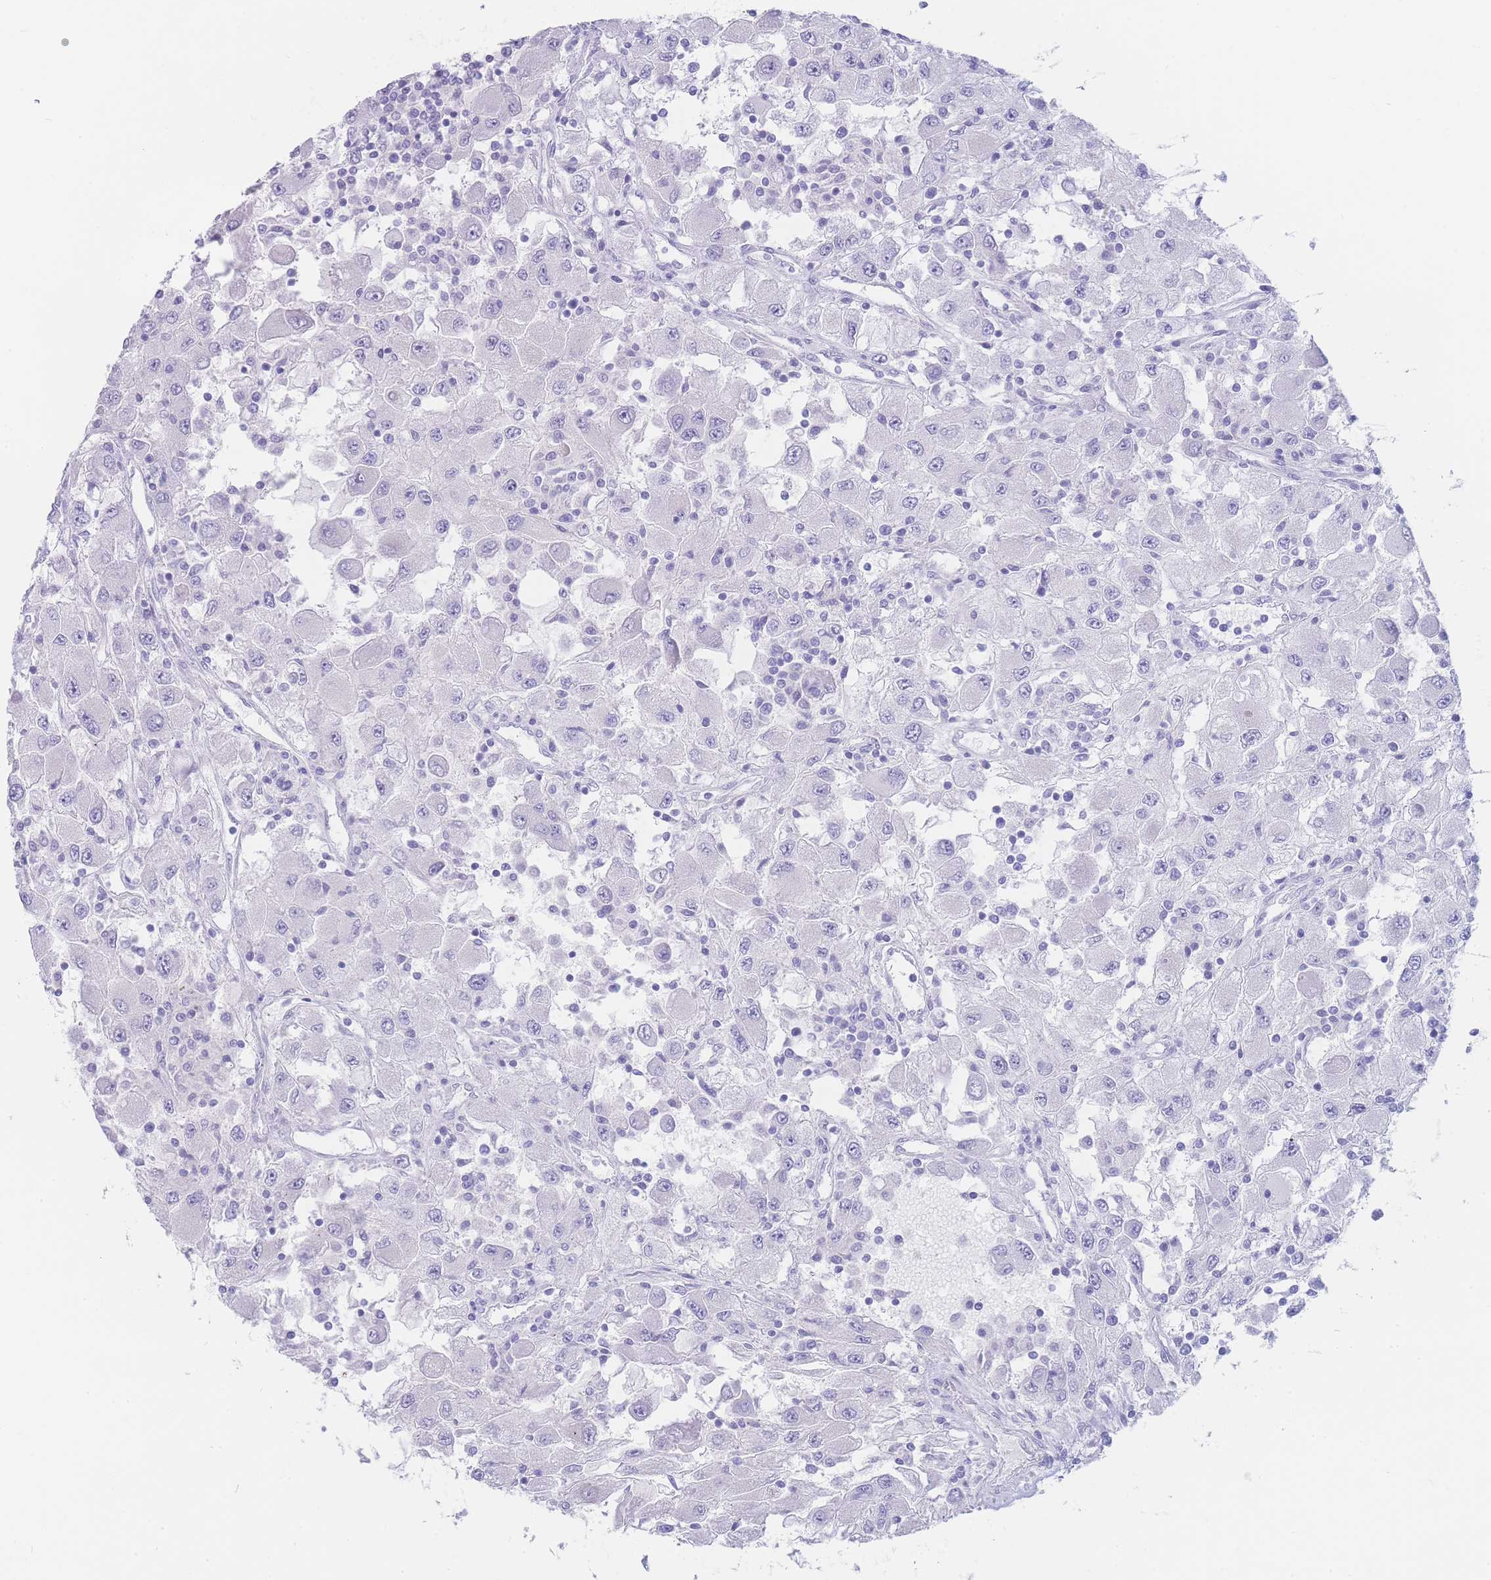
{"staining": {"intensity": "negative", "quantity": "none", "location": "none"}, "tissue": "renal cancer", "cell_type": "Tumor cells", "image_type": "cancer", "snomed": [{"axis": "morphology", "description": "Adenocarcinoma, NOS"}, {"axis": "topography", "description": "Kidney"}], "caption": "The immunohistochemistry histopathology image has no significant positivity in tumor cells of adenocarcinoma (renal) tissue.", "gene": "PSMB5", "patient": {"sex": "female", "age": 67}}